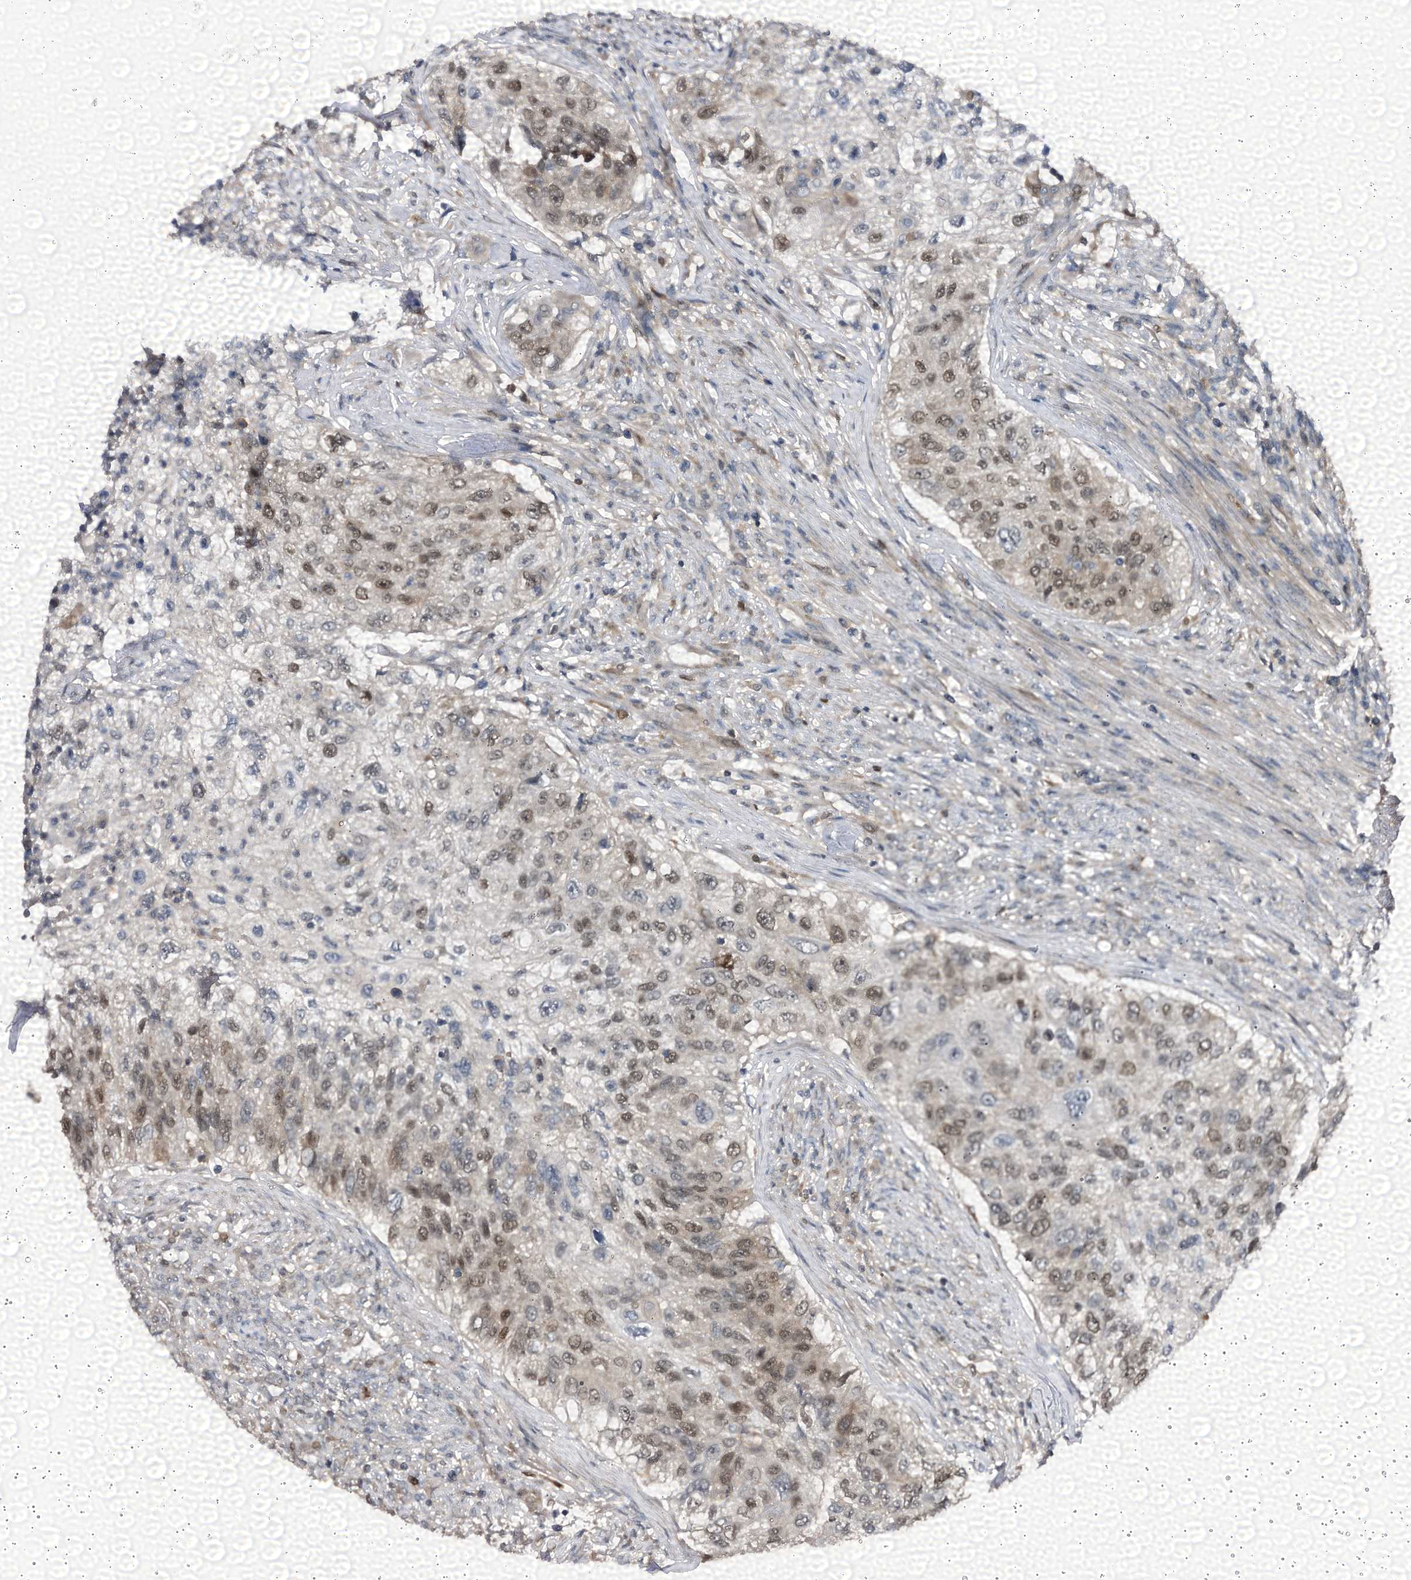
{"staining": {"intensity": "moderate", "quantity": "25%-75%", "location": "nuclear"}, "tissue": "urothelial cancer", "cell_type": "Tumor cells", "image_type": "cancer", "snomed": [{"axis": "morphology", "description": "Urothelial carcinoma, High grade"}, {"axis": "topography", "description": "Urinary bladder"}], "caption": "Protein staining shows moderate nuclear staining in approximately 25%-75% of tumor cells in urothelial carcinoma (high-grade).", "gene": "NCAPD2", "patient": {"sex": "female", "age": 60}}